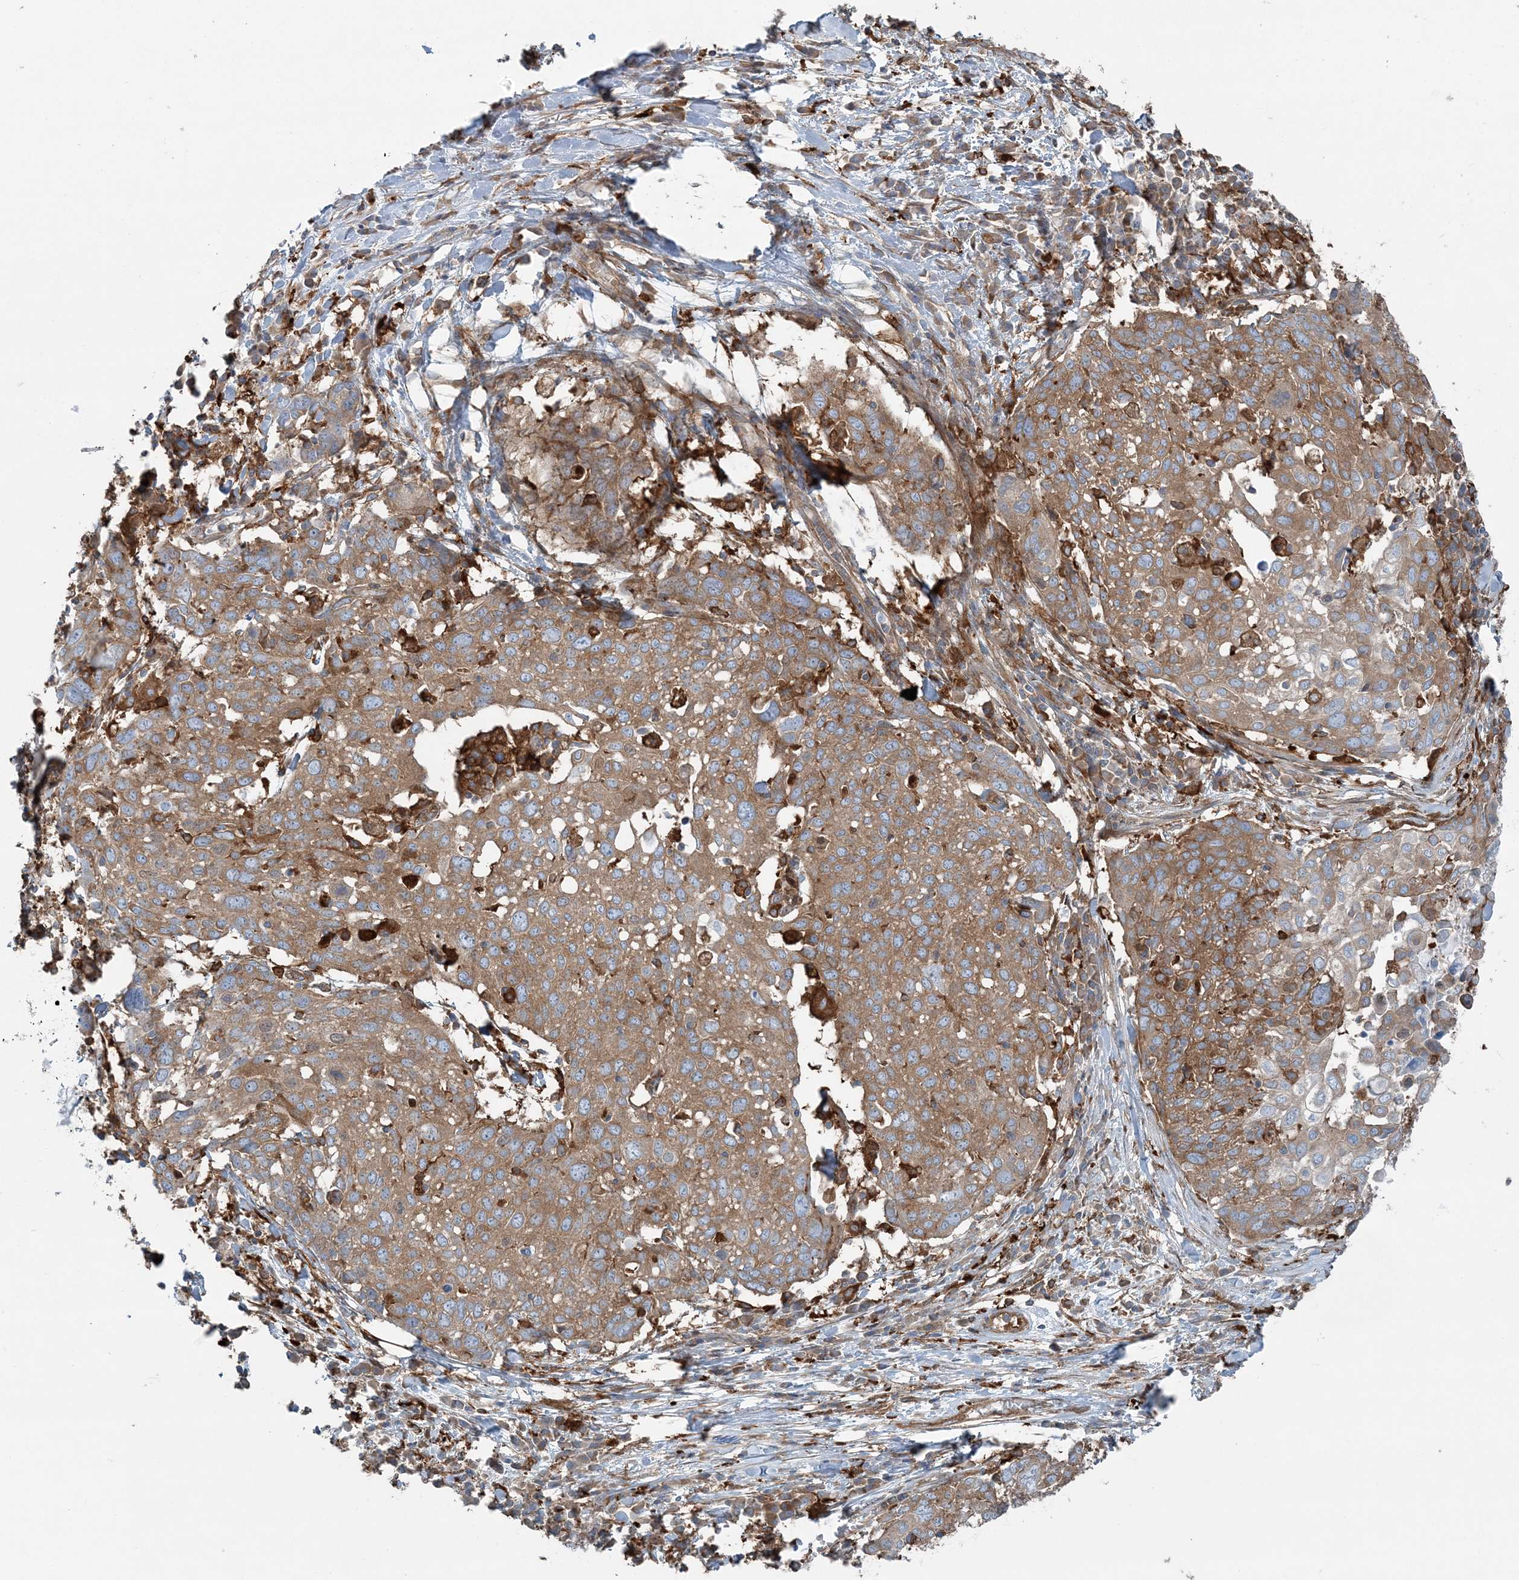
{"staining": {"intensity": "moderate", "quantity": ">75%", "location": "cytoplasmic/membranous"}, "tissue": "lung cancer", "cell_type": "Tumor cells", "image_type": "cancer", "snomed": [{"axis": "morphology", "description": "Squamous cell carcinoma, NOS"}, {"axis": "topography", "description": "Lung"}], "caption": "Lung cancer (squamous cell carcinoma) was stained to show a protein in brown. There is medium levels of moderate cytoplasmic/membranous staining in approximately >75% of tumor cells.", "gene": "SNX2", "patient": {"sex": "male", "age": 65}}